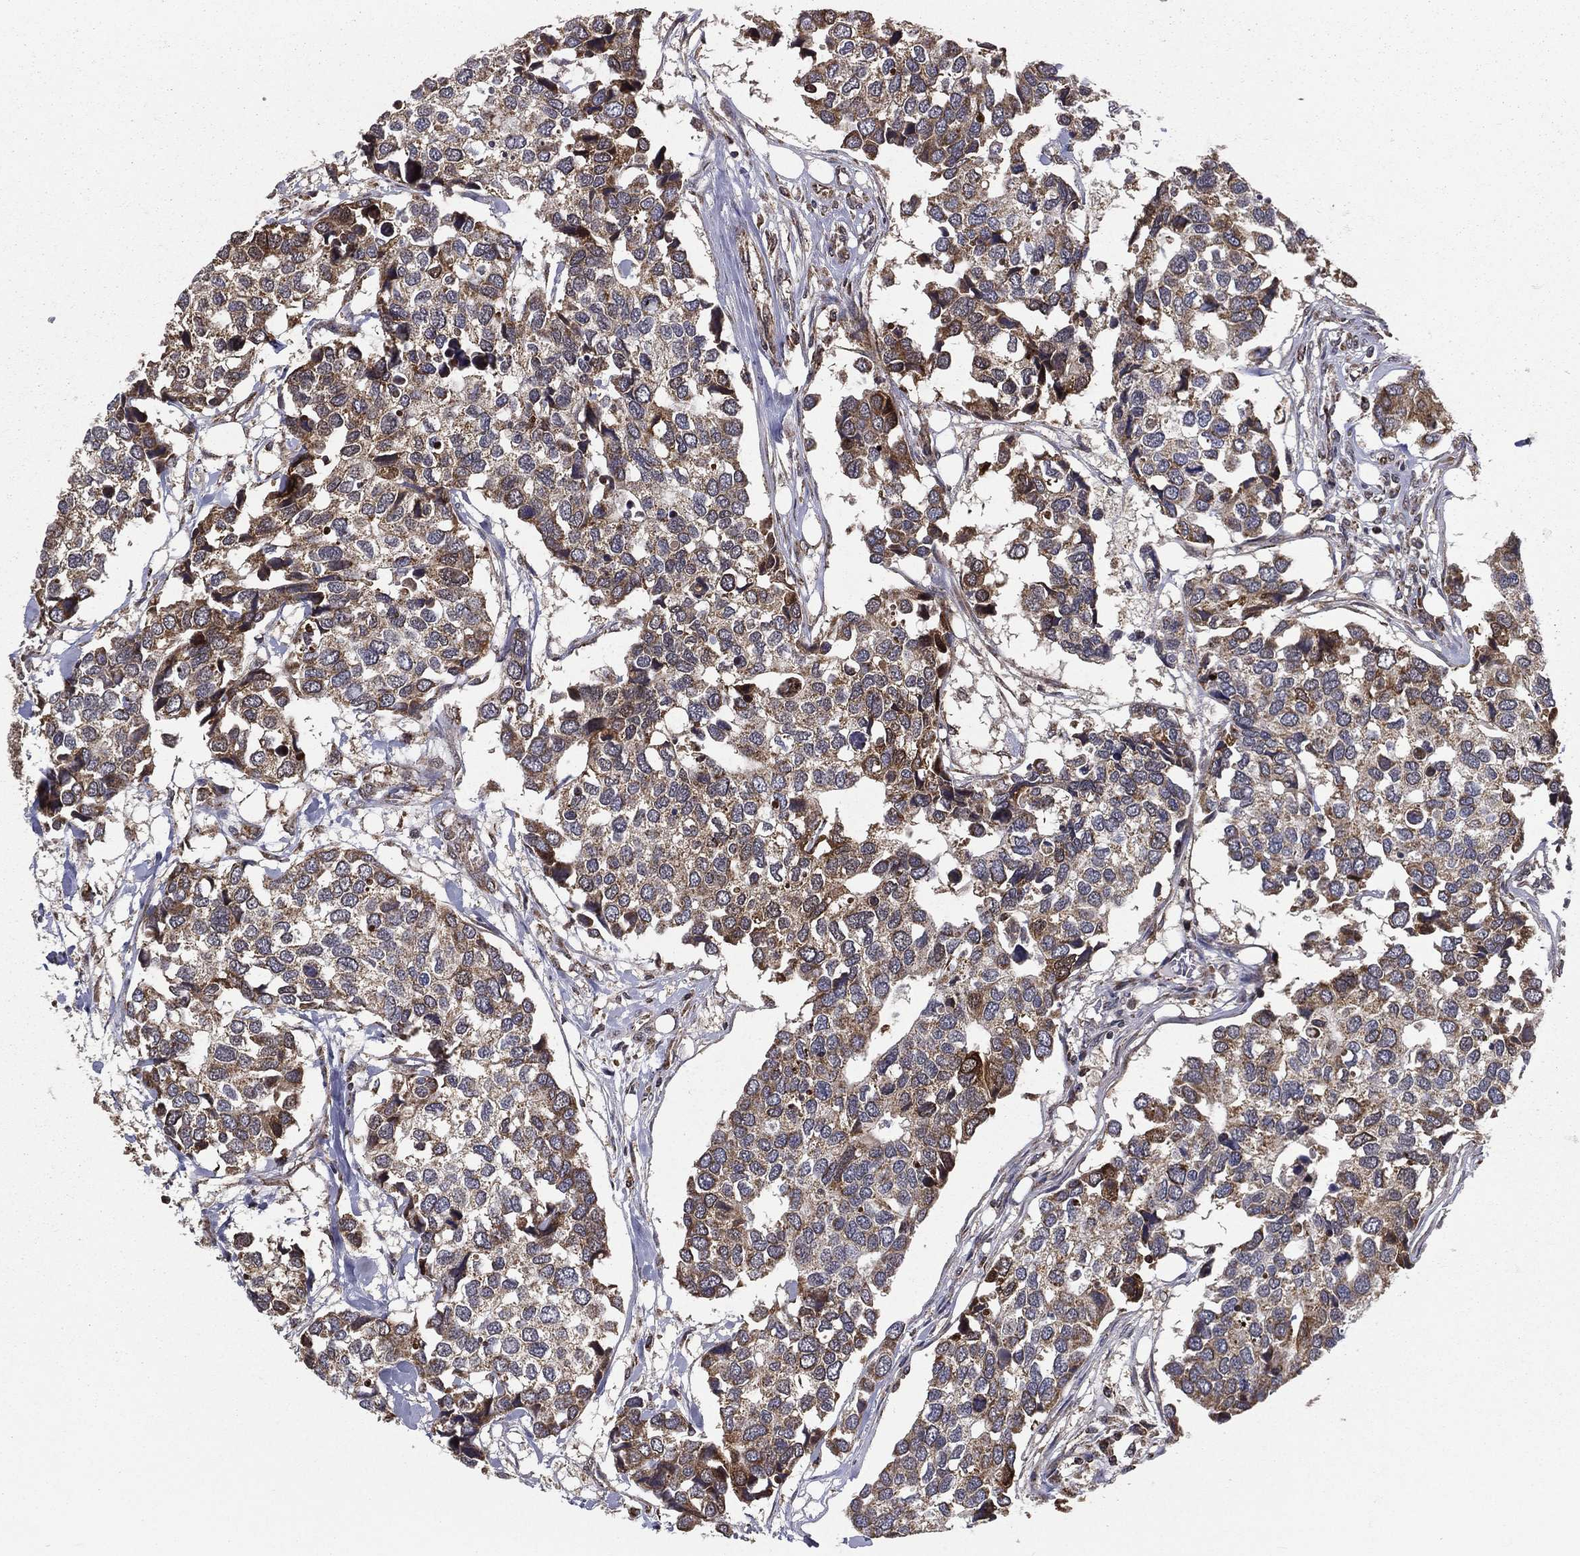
{"staining": {"intensity": "moderate", "quantity": ">75%", "location": "cytoplasmic/membranous"}, "tissue": "breast cancer", "cell_type": "Tumor cells", "image_type": "cancer", "snomed": [{"axis": "morphology", "description": "Duct carcinoma"}, {"axis": "topography", "description": "Breast"}], "caption": "High-power microscopy captured an IHC image of breast infiltrating ductal carcinoma, revealing moderate cytoplasmic/membranous expression in about >75% of tumor cells.", "gene": "RIGI", "patient": {"sex": "female", "age": 83}}